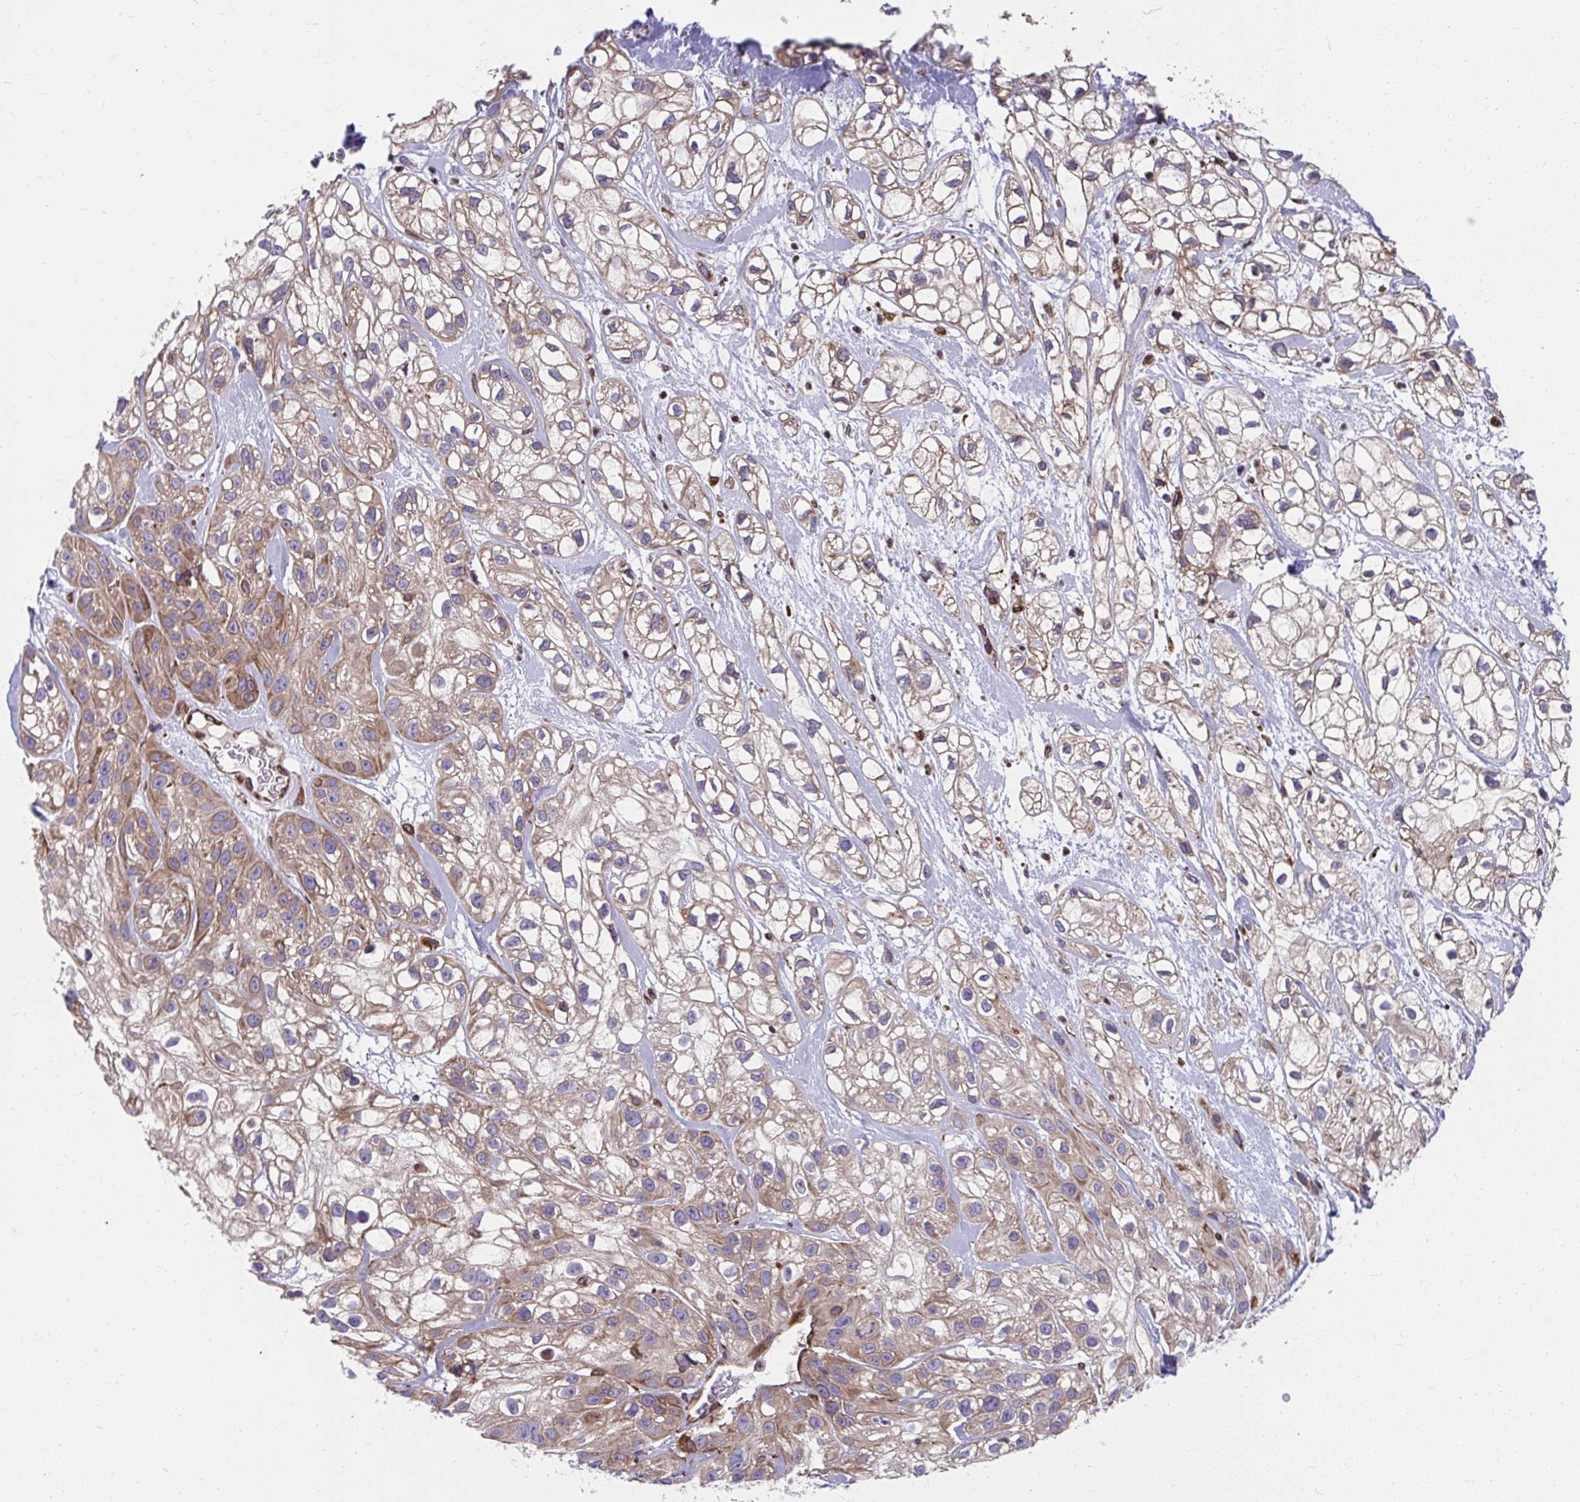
{"staining": {"intensity": "moderate", "quantity": "25%-75%", "location": "cytoplasmic/membranous"}, "tissue": "skin cancer", "cell_type": "Tumor cells", "image_type": "cancer", "snomed": [{"axis": "morphology", "description": "Squamous cell carcinoma, NOS"}, {"axis": "topography", "description": "Skin"}], "caption": "Immunohistochemical staining of human skin cancer (squamous cell carcinoma) demonstrates medium levels of moderate cytoplasmic/membranous protein expression in approximately 25%-75% of tumor cells. The protein is shown in brown color, while the nuclei are stained blue.", "gene": "STIM2", "patient": {"sex": "male", "age": 82}}